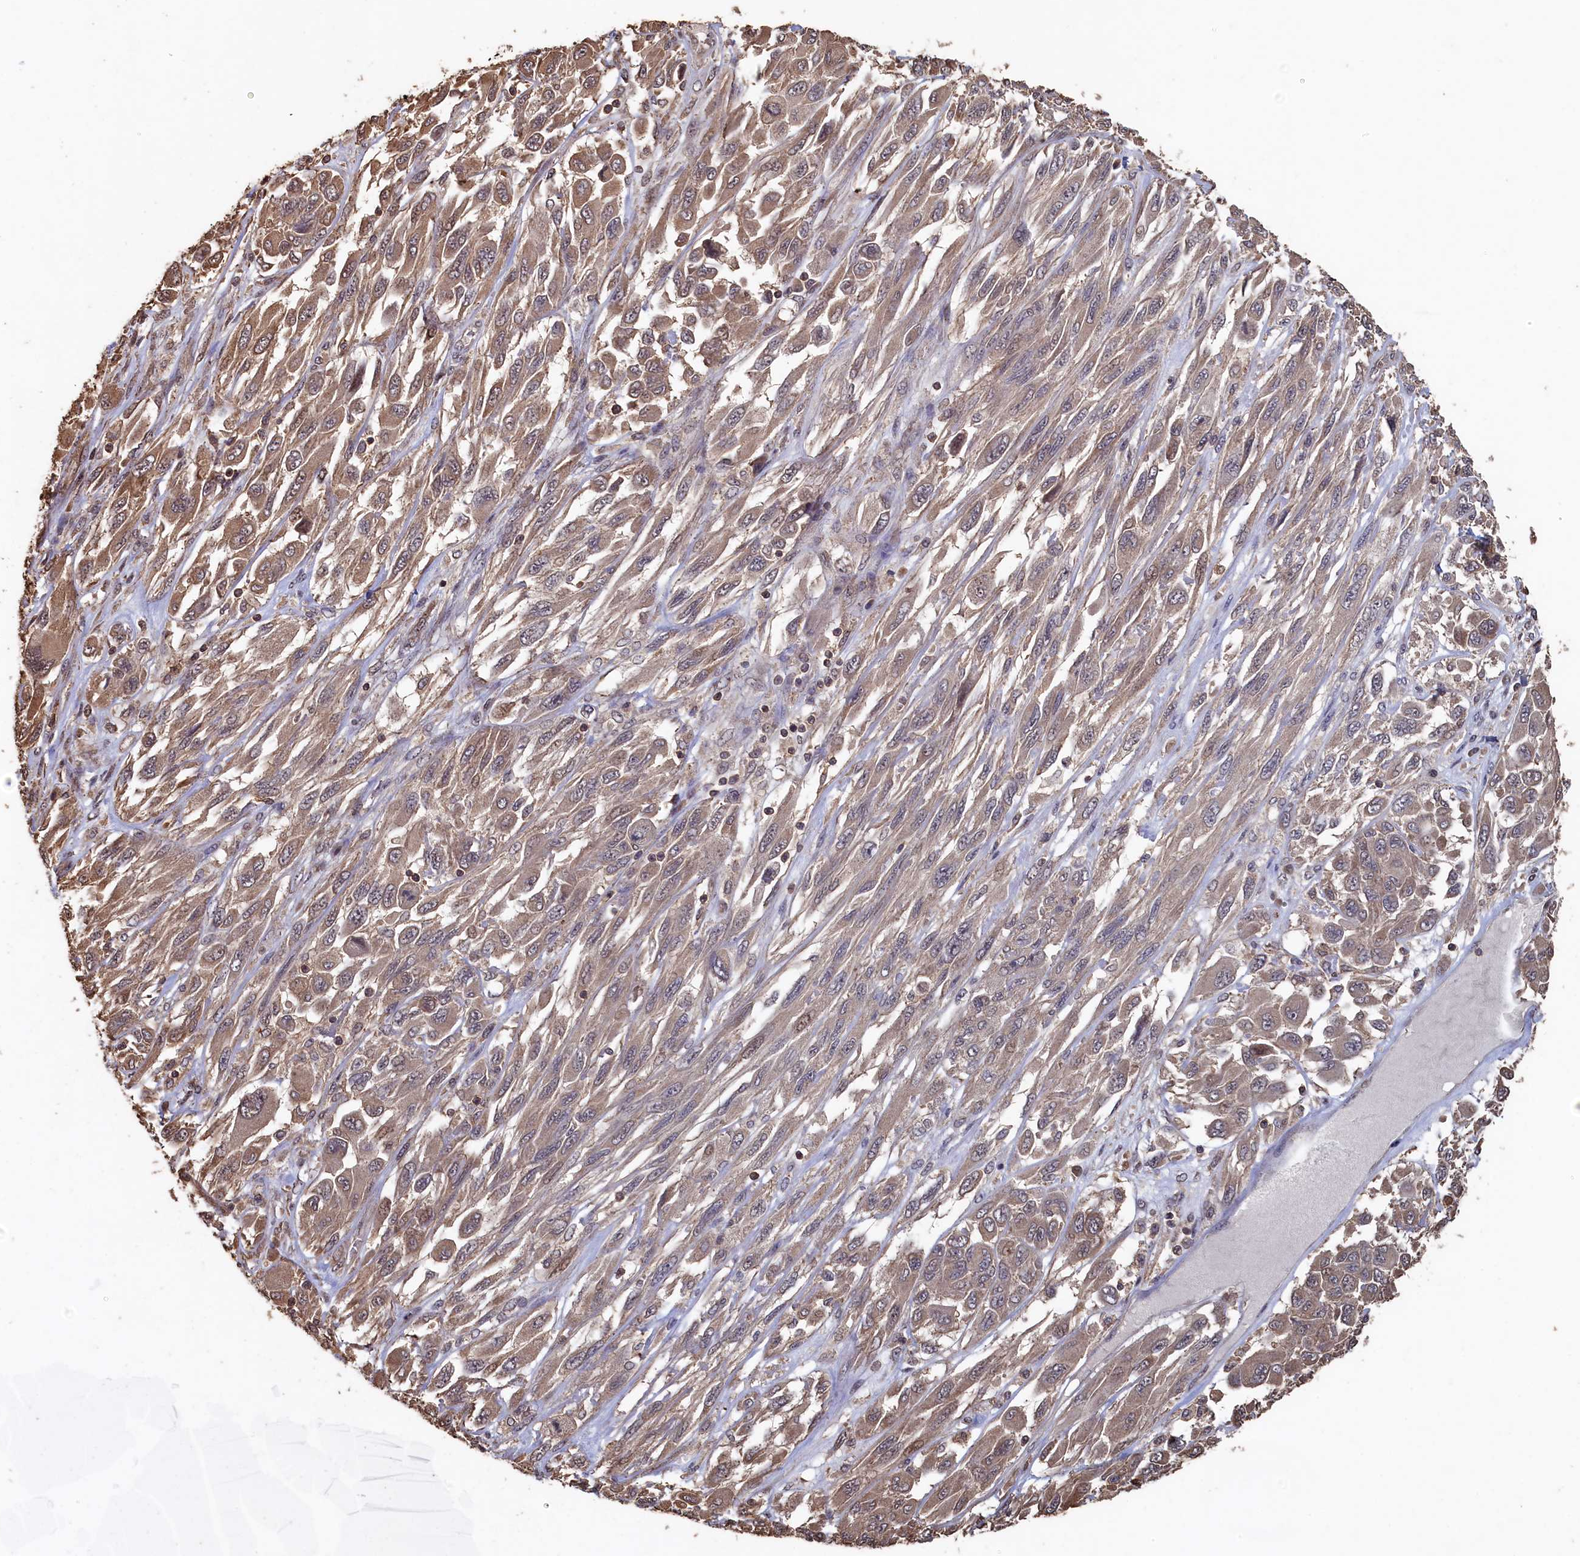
{"staining": {"intensity": "weak", "quantity": ">75%", "location": "cytoplasmic/membranous"}, "tissue": "melanoma", "cell_type": "Tumor cells", "image_type": "cancer", "snomed": [{"axis": "morphology", "description": "Malignant melanoma, NOS"}, {"axis": "topography", "description": "Skin"}], "caption": "Approximately >75% of tumor cells in human malignant melanoma display weak cytoplasmic/membranous protein expression as visualized by brown immunohistochemical staining.", "gene": "PIGN", "patient": {"sex": "female", "age": 91}}